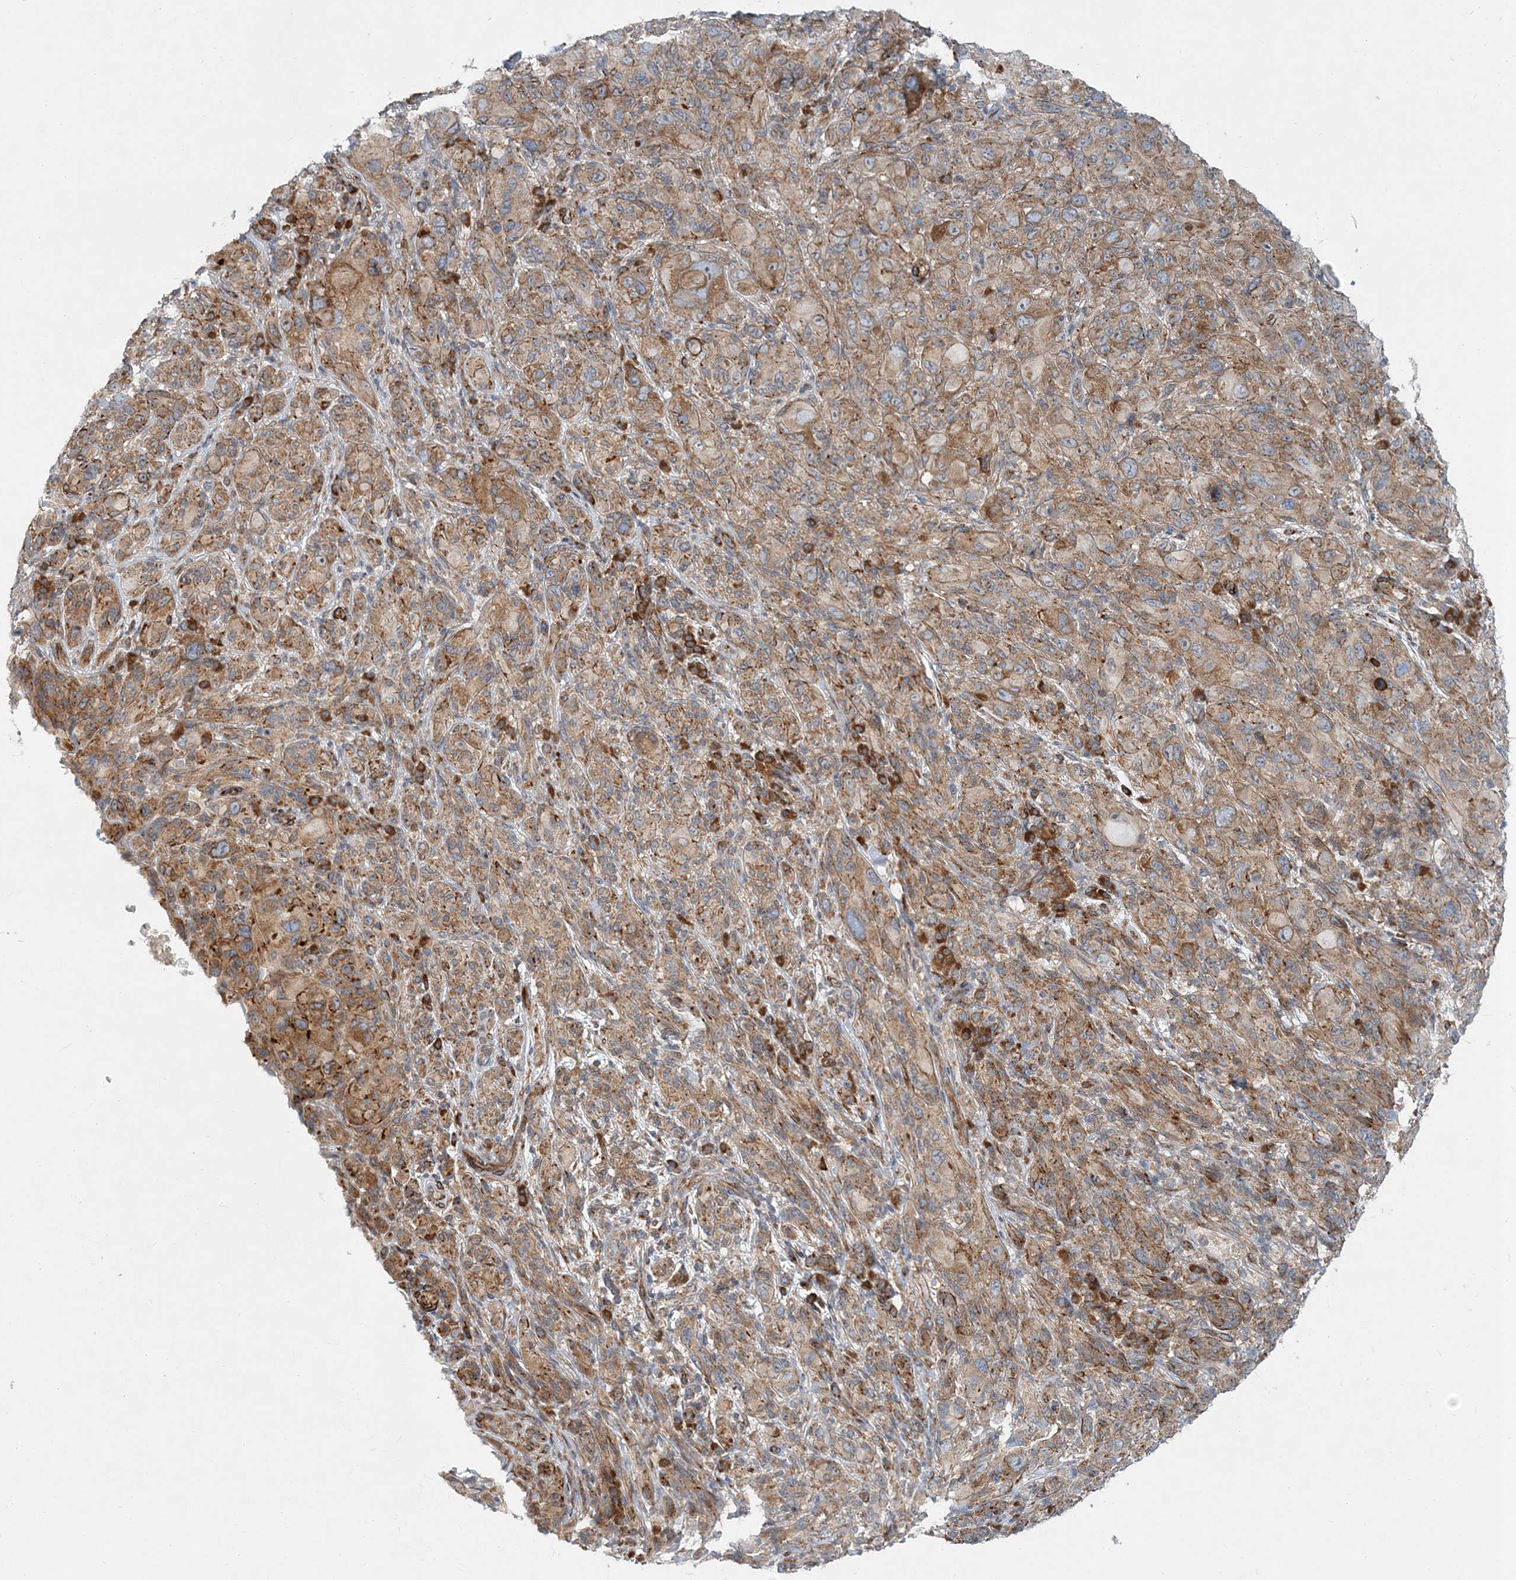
{"staining": {"intensity": "moderate", "quantity": ">75%", "location": "cytoplasmic/membranous"}, "tissue": "melanoma", "cell_type": "Tumor cells", "image_type": "cancer", "snomed": [{"axis": "morphology", "description": "Malignant melanoma, NOS"}, {"axis": "topography", "description": "Skin of head"}], "caption": "Immunohistochemical staining of human melanoma shows medium levels of moderate cytoplasmic/membranous protein expression in approximately >75% of tumor cells. (DAB (3,3'-diaminobenzidine) IHC, brown staining for protein, blue staining for nuclei).", "gene": "NBAS", "patient": {"sex": "male", "age": 96}}